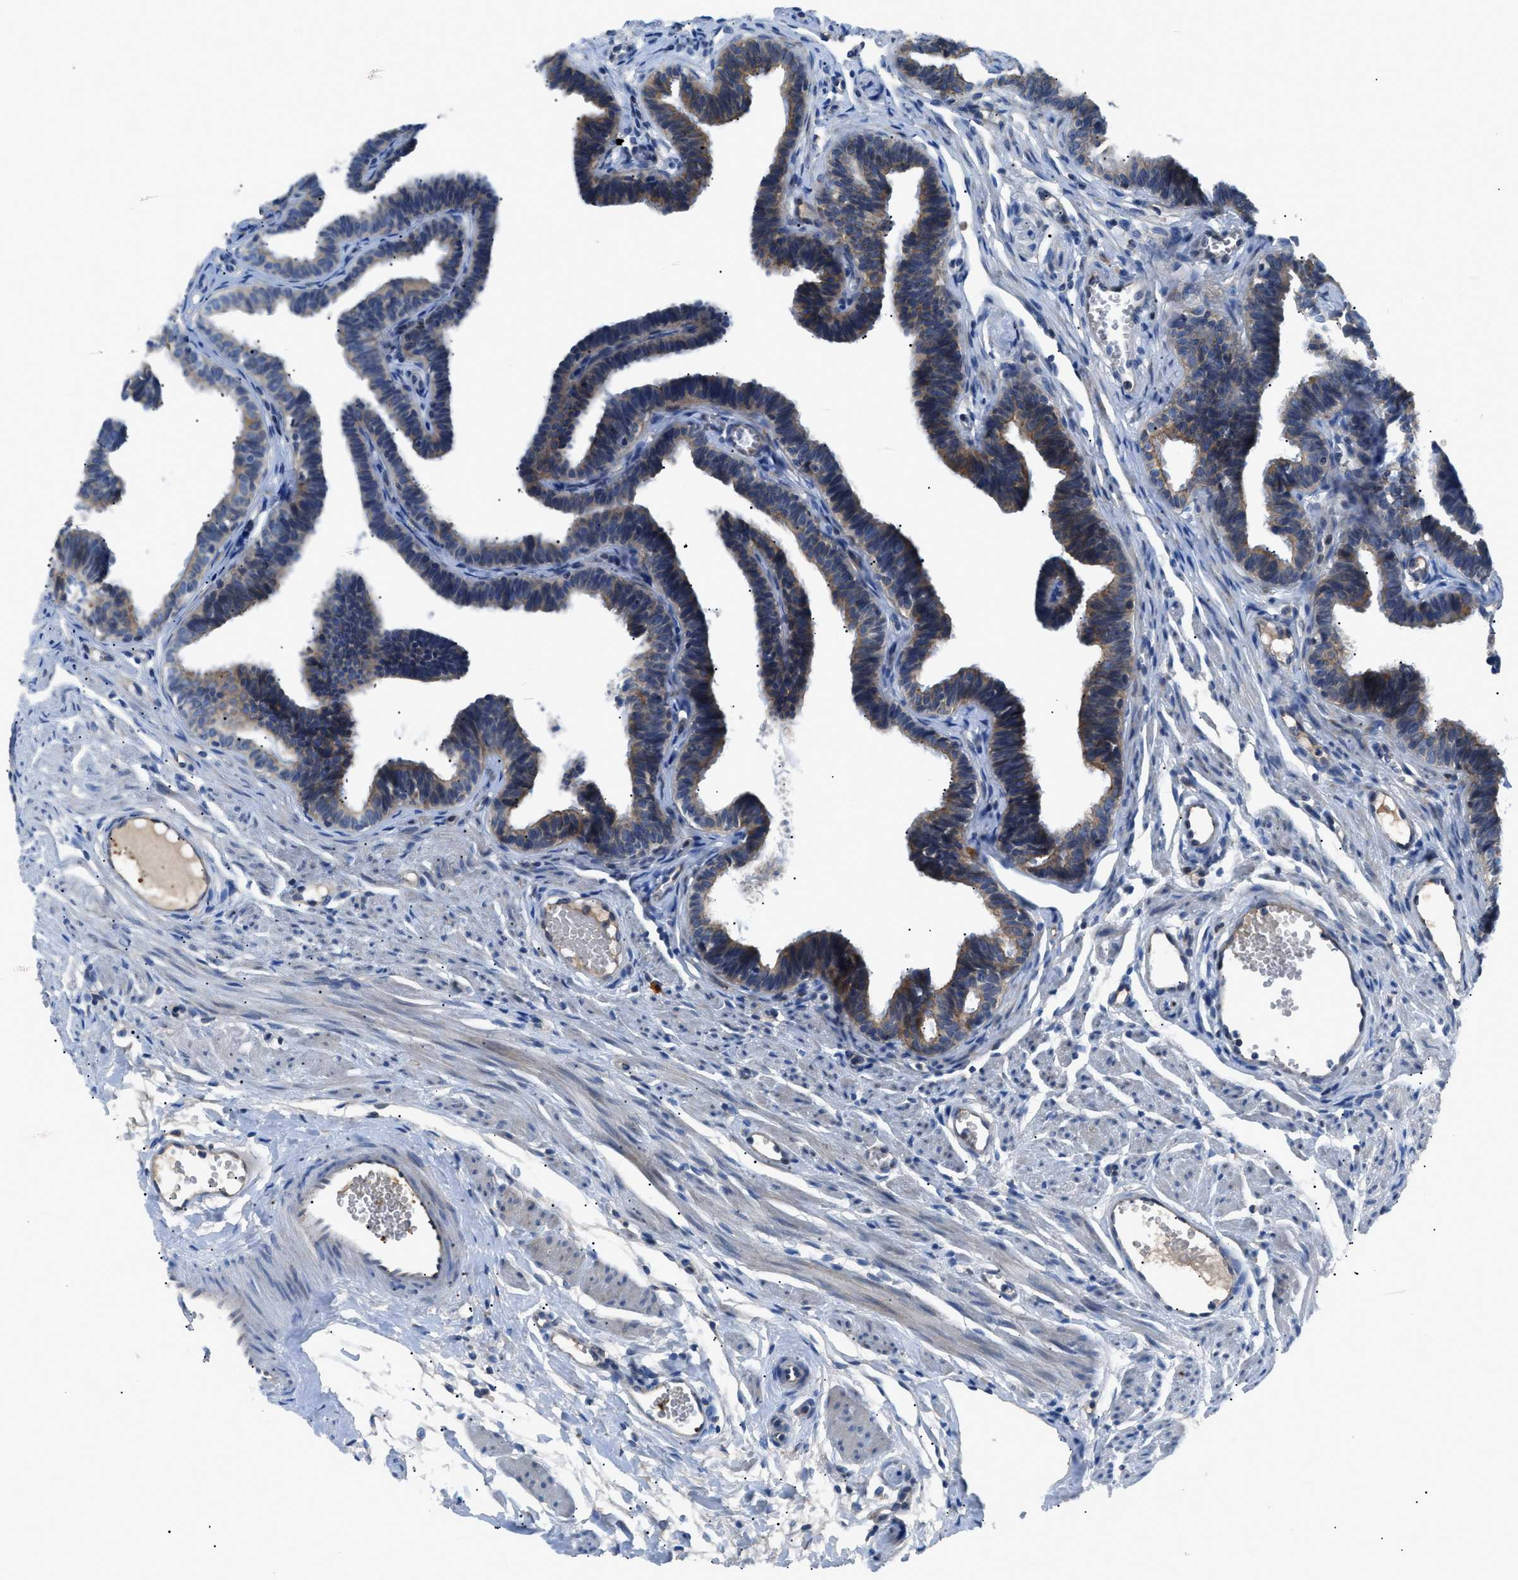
{"staining": {"intensity": "moderate", "quantity": ">75%", "location": "cytoplasmic/membranous"}, "tissue": "fallopian tube", "cell_type": "Glandular cells", "image_type": "normal", "snomed": [{"axis": "morphology", "description": "Normal tissue, NOS"}, {"axis": "topography", "description": "Fallopian tube"}, {"axis": "topography", "description": "Ovary"}], "caption": "This histopathology image exhibits immunohistochemistry staining of unremarkable human fallopian tube, with medium moderate cytoplasmic/membranous expression in about >75% of glandular cells.", "gene": "ZDHHC24", "patient": {"sex": "female", "age": 23}}